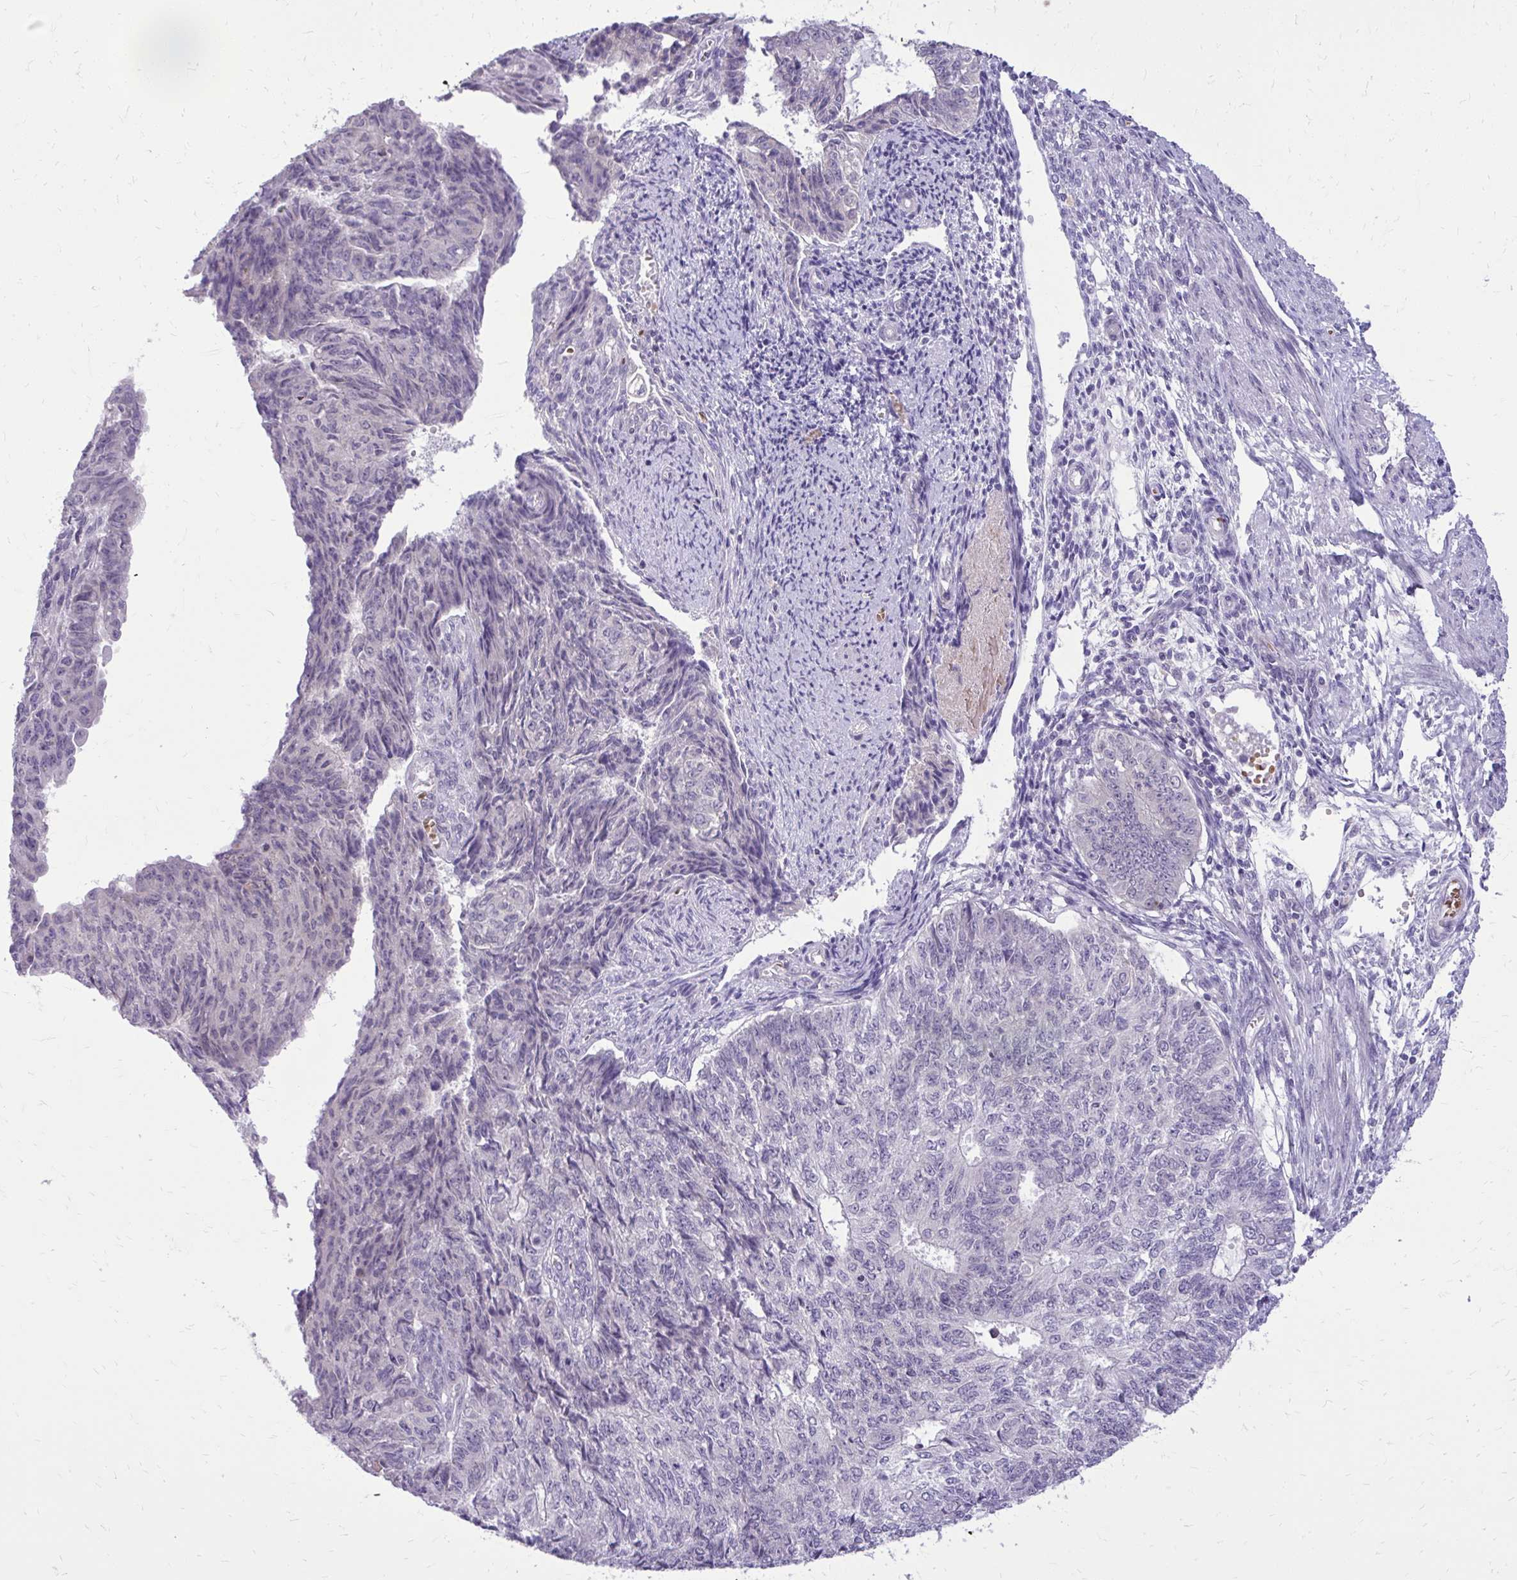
{"staining": {"intensity": "negative", "quantity": "none", "location": "none"}, "tissue": "endometrial cancer", "cell_type": "Tumor cells", "image_type": "cancer", "snomed": [{"axis": "morphology", "description": "Adenocarcinoma, NOS"}, {"axis": "topography", "description": "Endometrium"}], "caption": "A histopathology image of human endometrial adenocarcinoma is negative for staining in tumor cells. Nuclei are stained in blue.", "gene": "DPY19L1", "patient": {"sex": "female", "age": 32}}